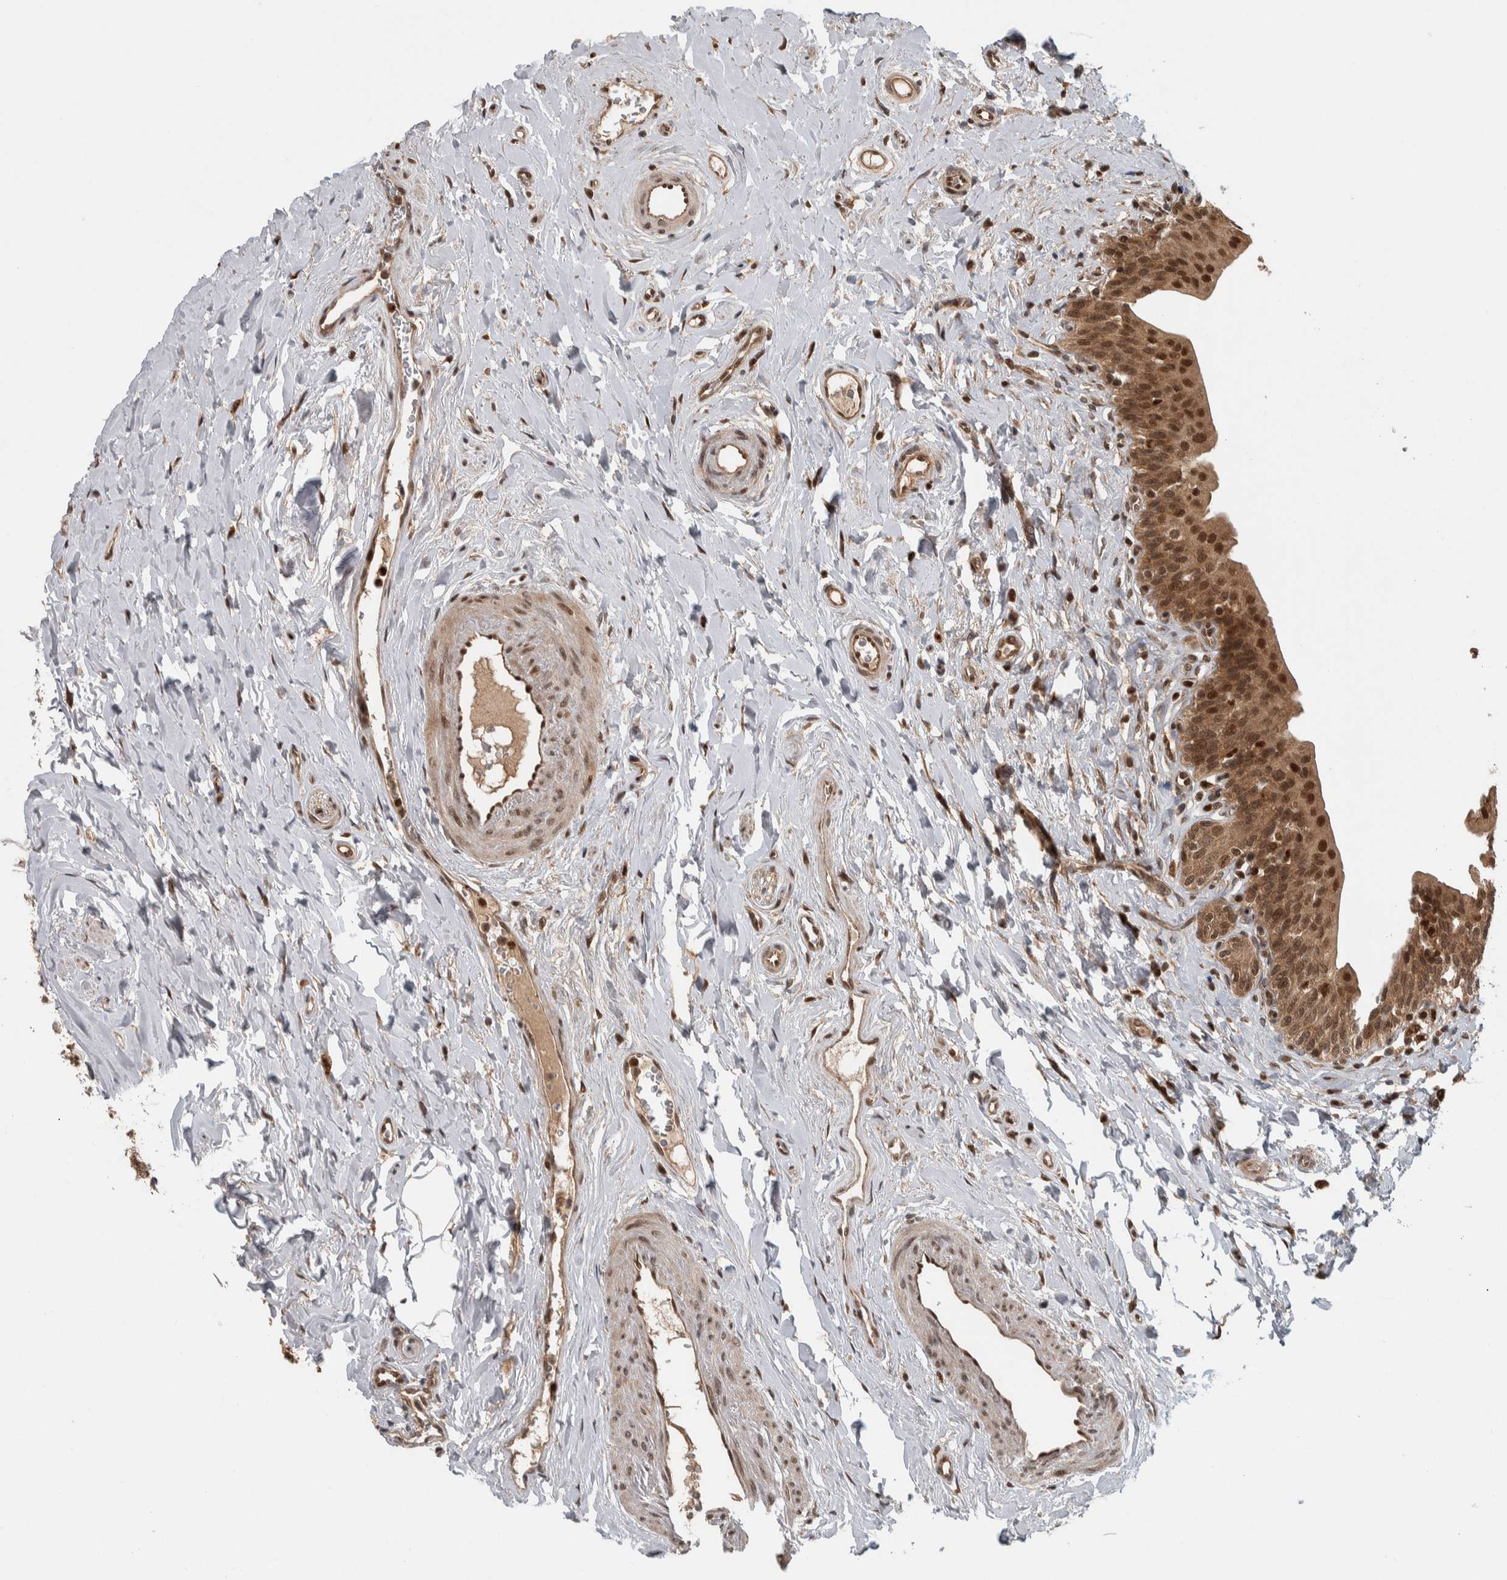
{"staining": {"intensity": "strong", "quantity": ">75%", "location": "cytoplasmic/membranous,nuclear"}, "tissue": "urinary bladder", "cell_type": "Urothelial cells", "image_type": "normal", "snomed": [{"axis": "morphology", "description": "Normal tissue, NOS"}, {"axis": "topography", "description": "Urinary bladder"}], "caption": "A high amount of strong cytoplasmic/membranous,nuclear positivity is present in about >75% of urothelial cells in normal urinary bladder.", "gene": "RPS6KA4", "patient": {"sex": "male", "age": 83}}